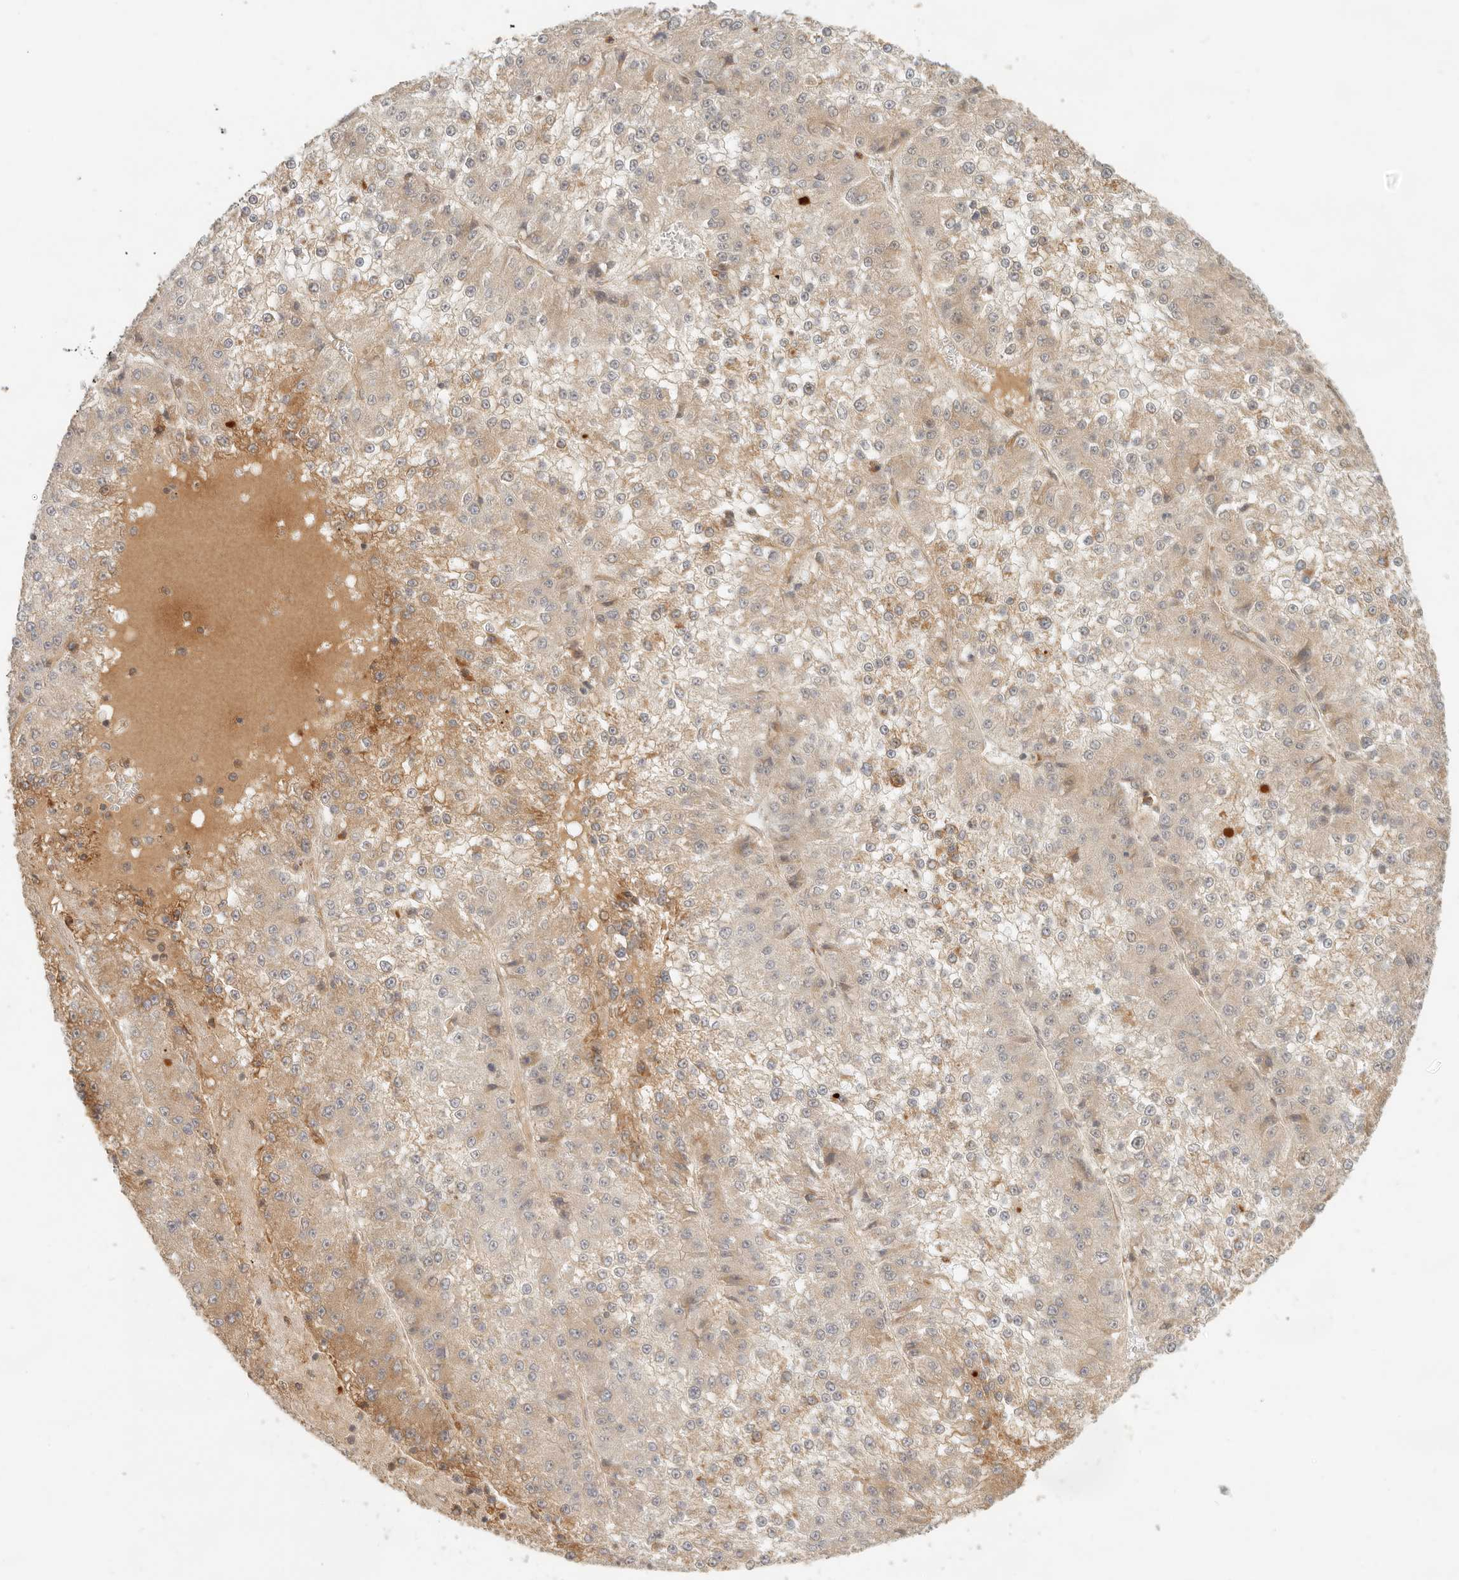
{"staining": {"intensity": "weak", "quantity": "25%-75%", "location": "cytoplasmic/membranous"}, "tissue": "liver cancer", "cell_type": "Tumor cells", "image_type": "cancer", "snomed": [{"axis": "morphology", "description": "Carcinoma, Hepatocellular, NOS"}, {"axis": "topography", "description": "Liver"}], "caption": "Liver cancer (hepatocellular carcinoma) stained with immunohistochemistry displays weak cytoplasmic/membranous positivity in approximately 25%-75% of tumor cells.", "gene": "BAALC", "patient": {"sex": "female", "age": 73}}